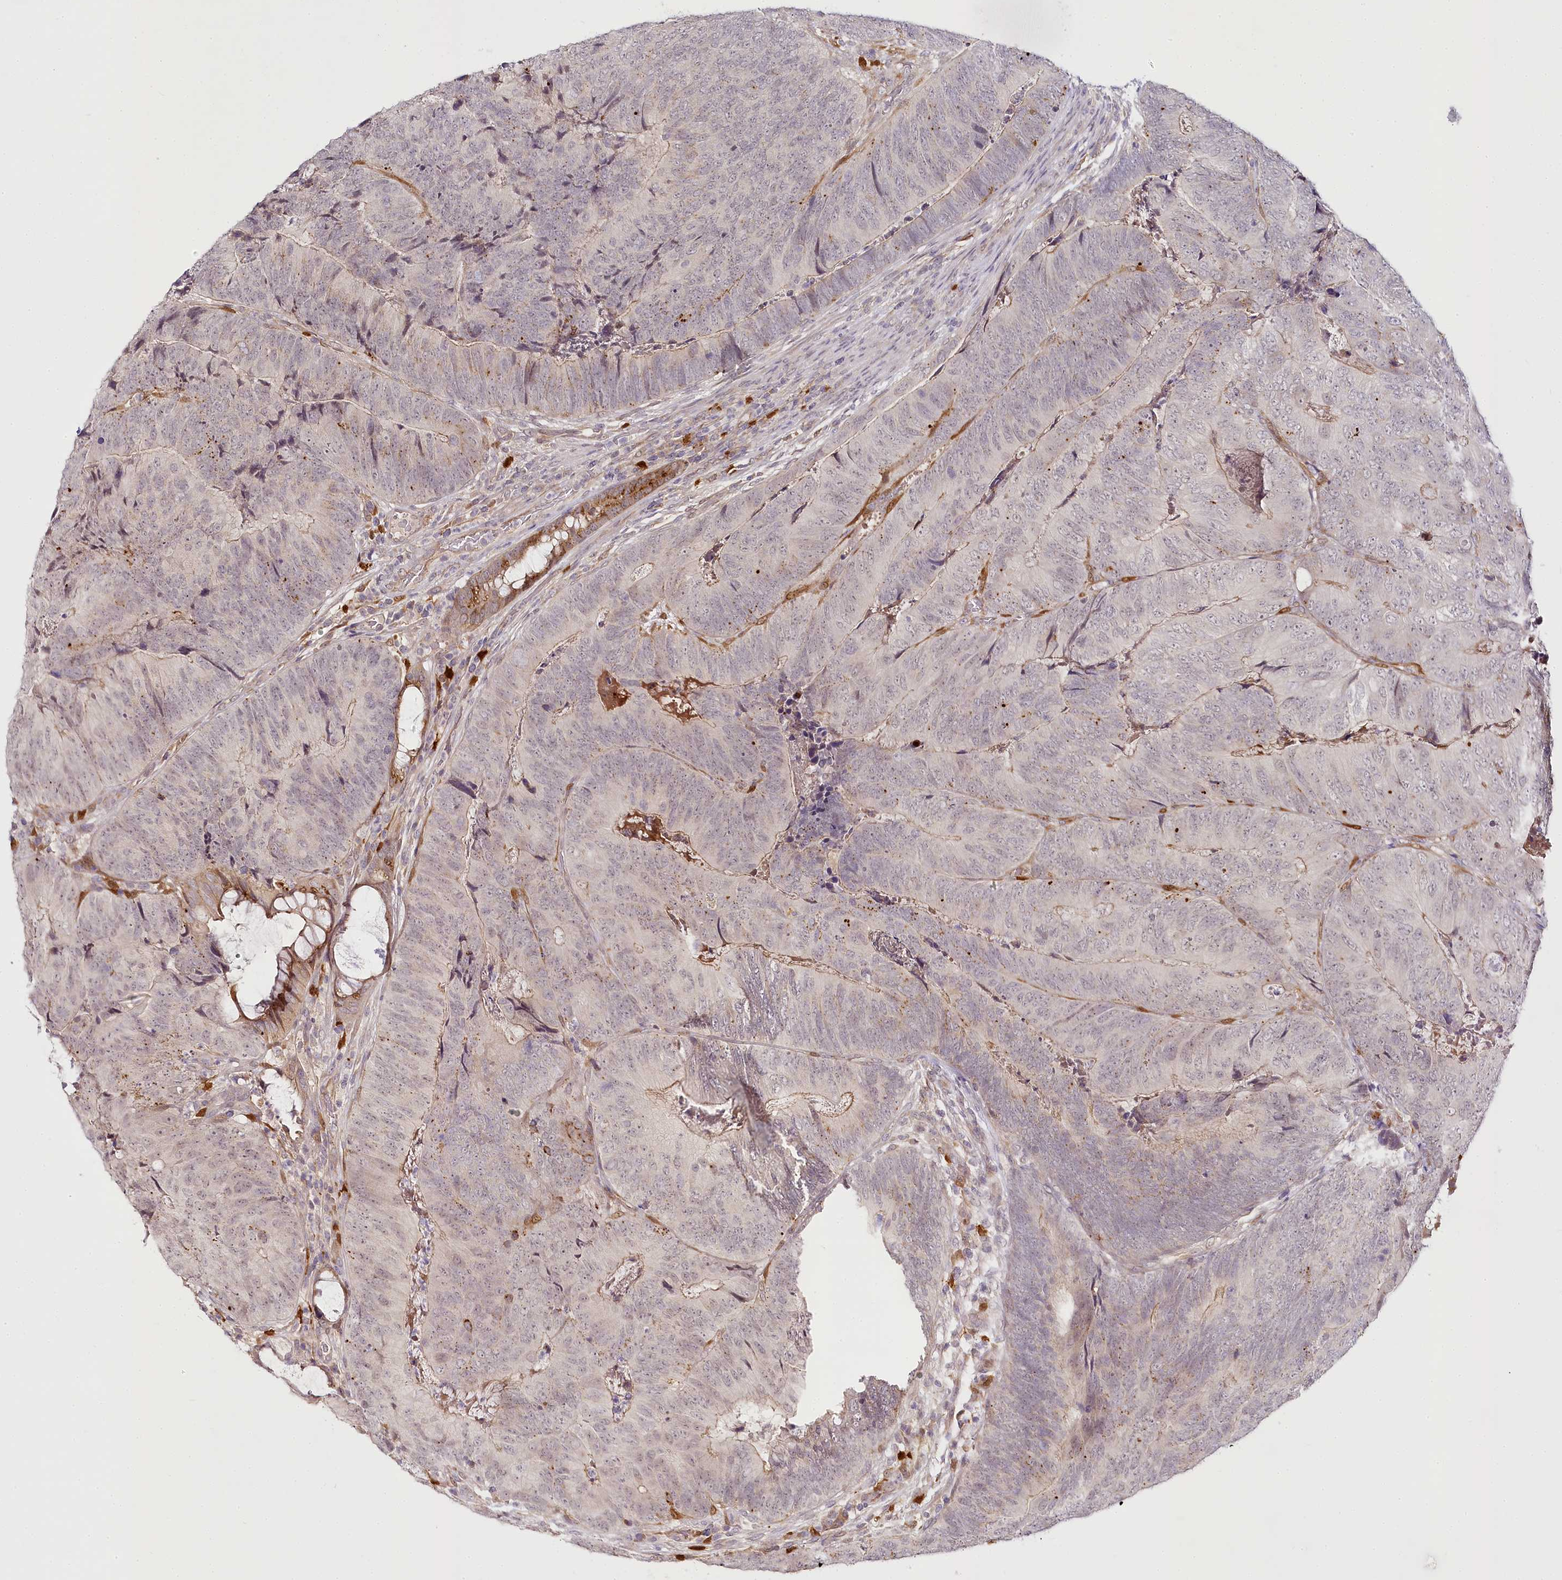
{"staining": {"intensity": "weak", "quantity": "25%-75%", "location": "cytoplasmic/membranous,nuclear"}, "tissue": "colorectal cancer", "cell_type": "Tumor cells", "image_type": "cancer", "snomed": [{"axis": "morphology", "description": "Adenocarcinoma, NOS"}, {"axis": "topography", "description": "Colon"}], "caption": "Human colorectal cancer (adenocarcinoma) stained with a brown dye demonstrates weak cytoplasmic/membranous and nuclear positive staining in approximately 25%-75% of tumor cells.", "gene": "VWA5A", "patient": {"sex": "female", "age": 67}}